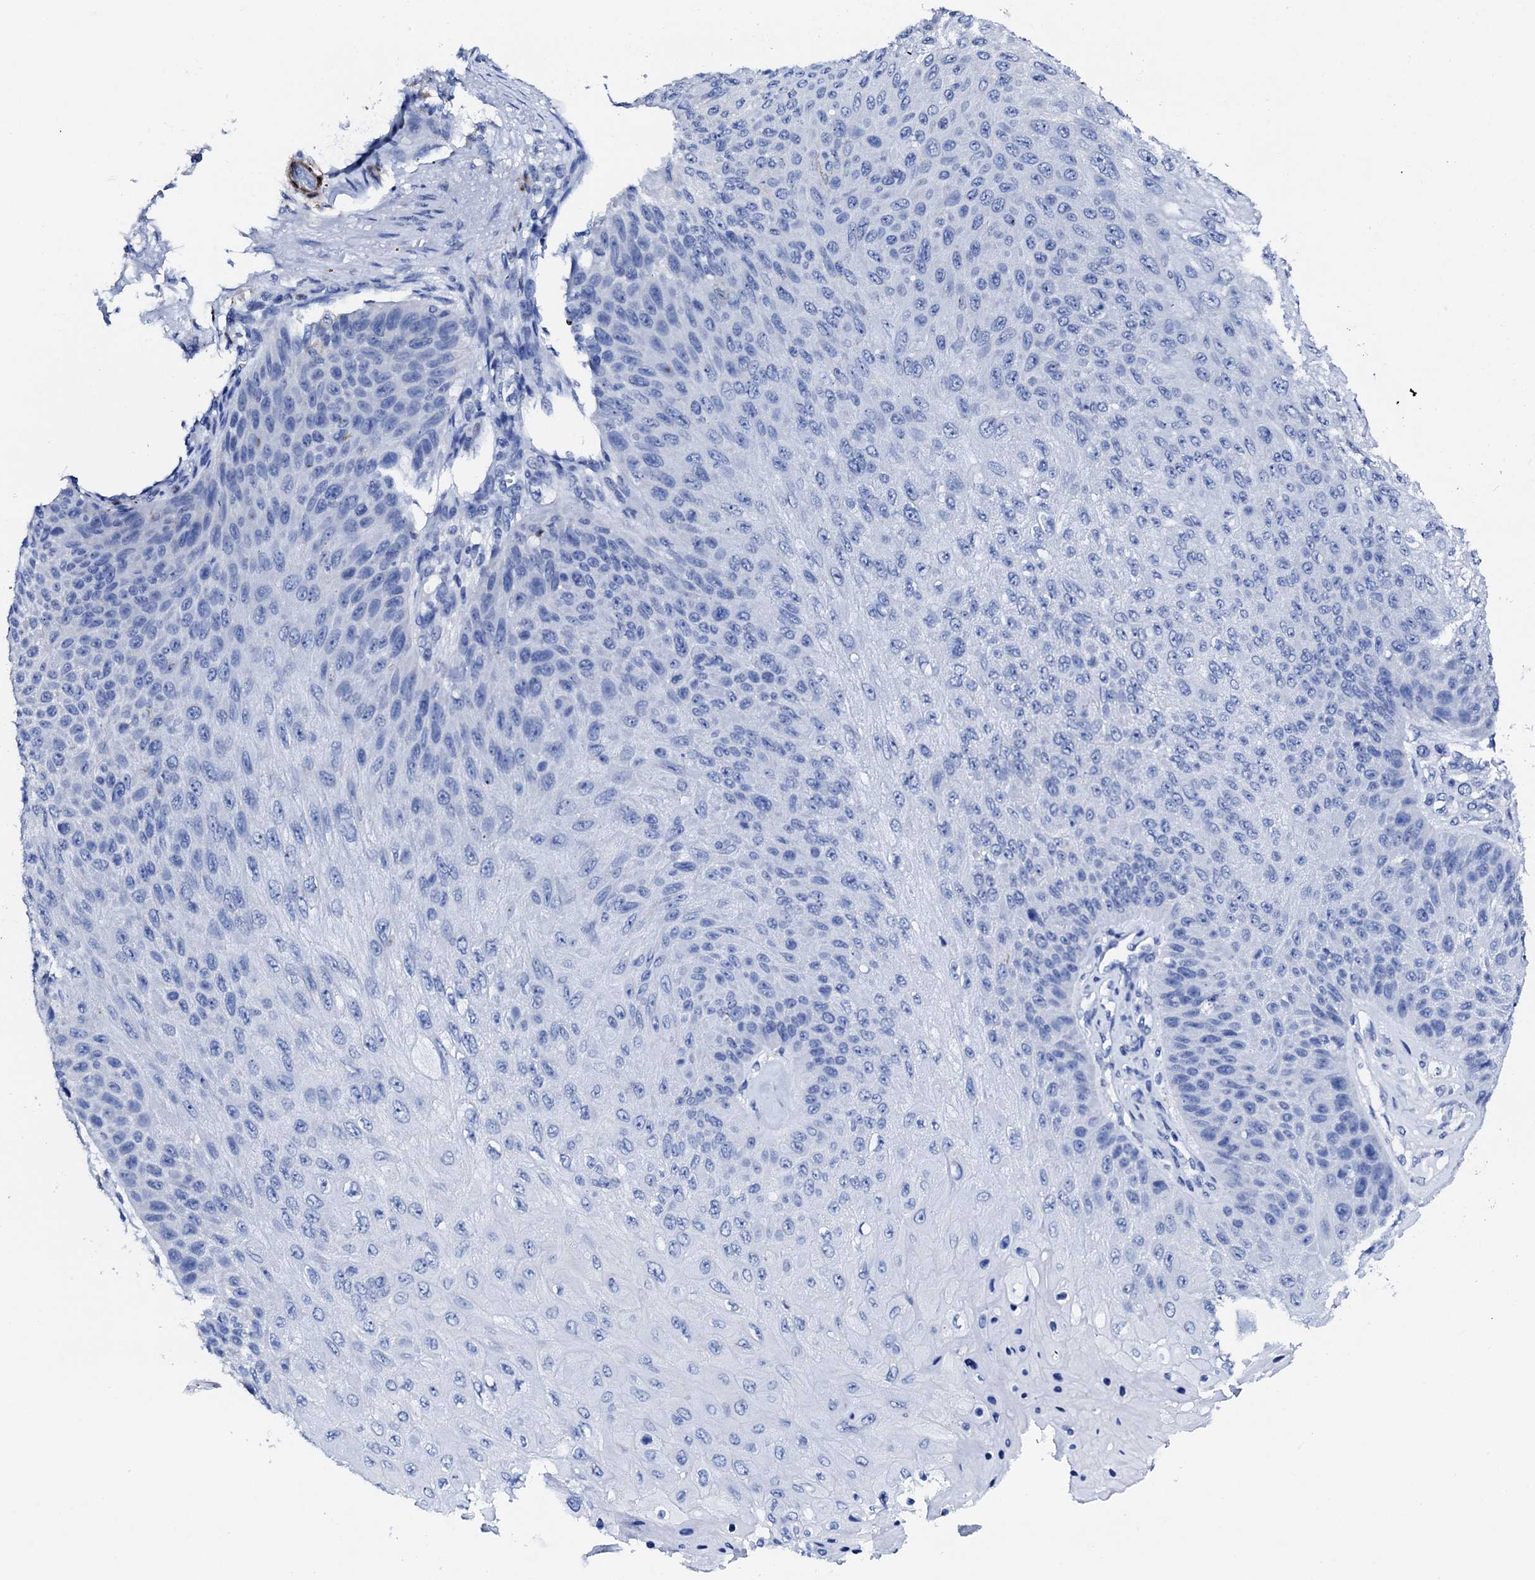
{"staining": {"intensity": "negative", "quantity": "none", "location": "none"}, "tissue": "skin cancer", "cell_type": "Tumor cells", "image_type": "cancer", "snomed": [{"axis": "morphology", "description": "Squamous cell carcinoma, NOS"}, {"axis": "topography", "description": "Skin"}], "caption": "This photomicrograph is of skin squamous cell carcinoma stained with immunohistochemistry to label a protein in brown with the nuclei are counter-stained blue. There is no staining in tumor cells.", "gene": "NRIP2", "patient": {"sex": "female", "age": 88}}